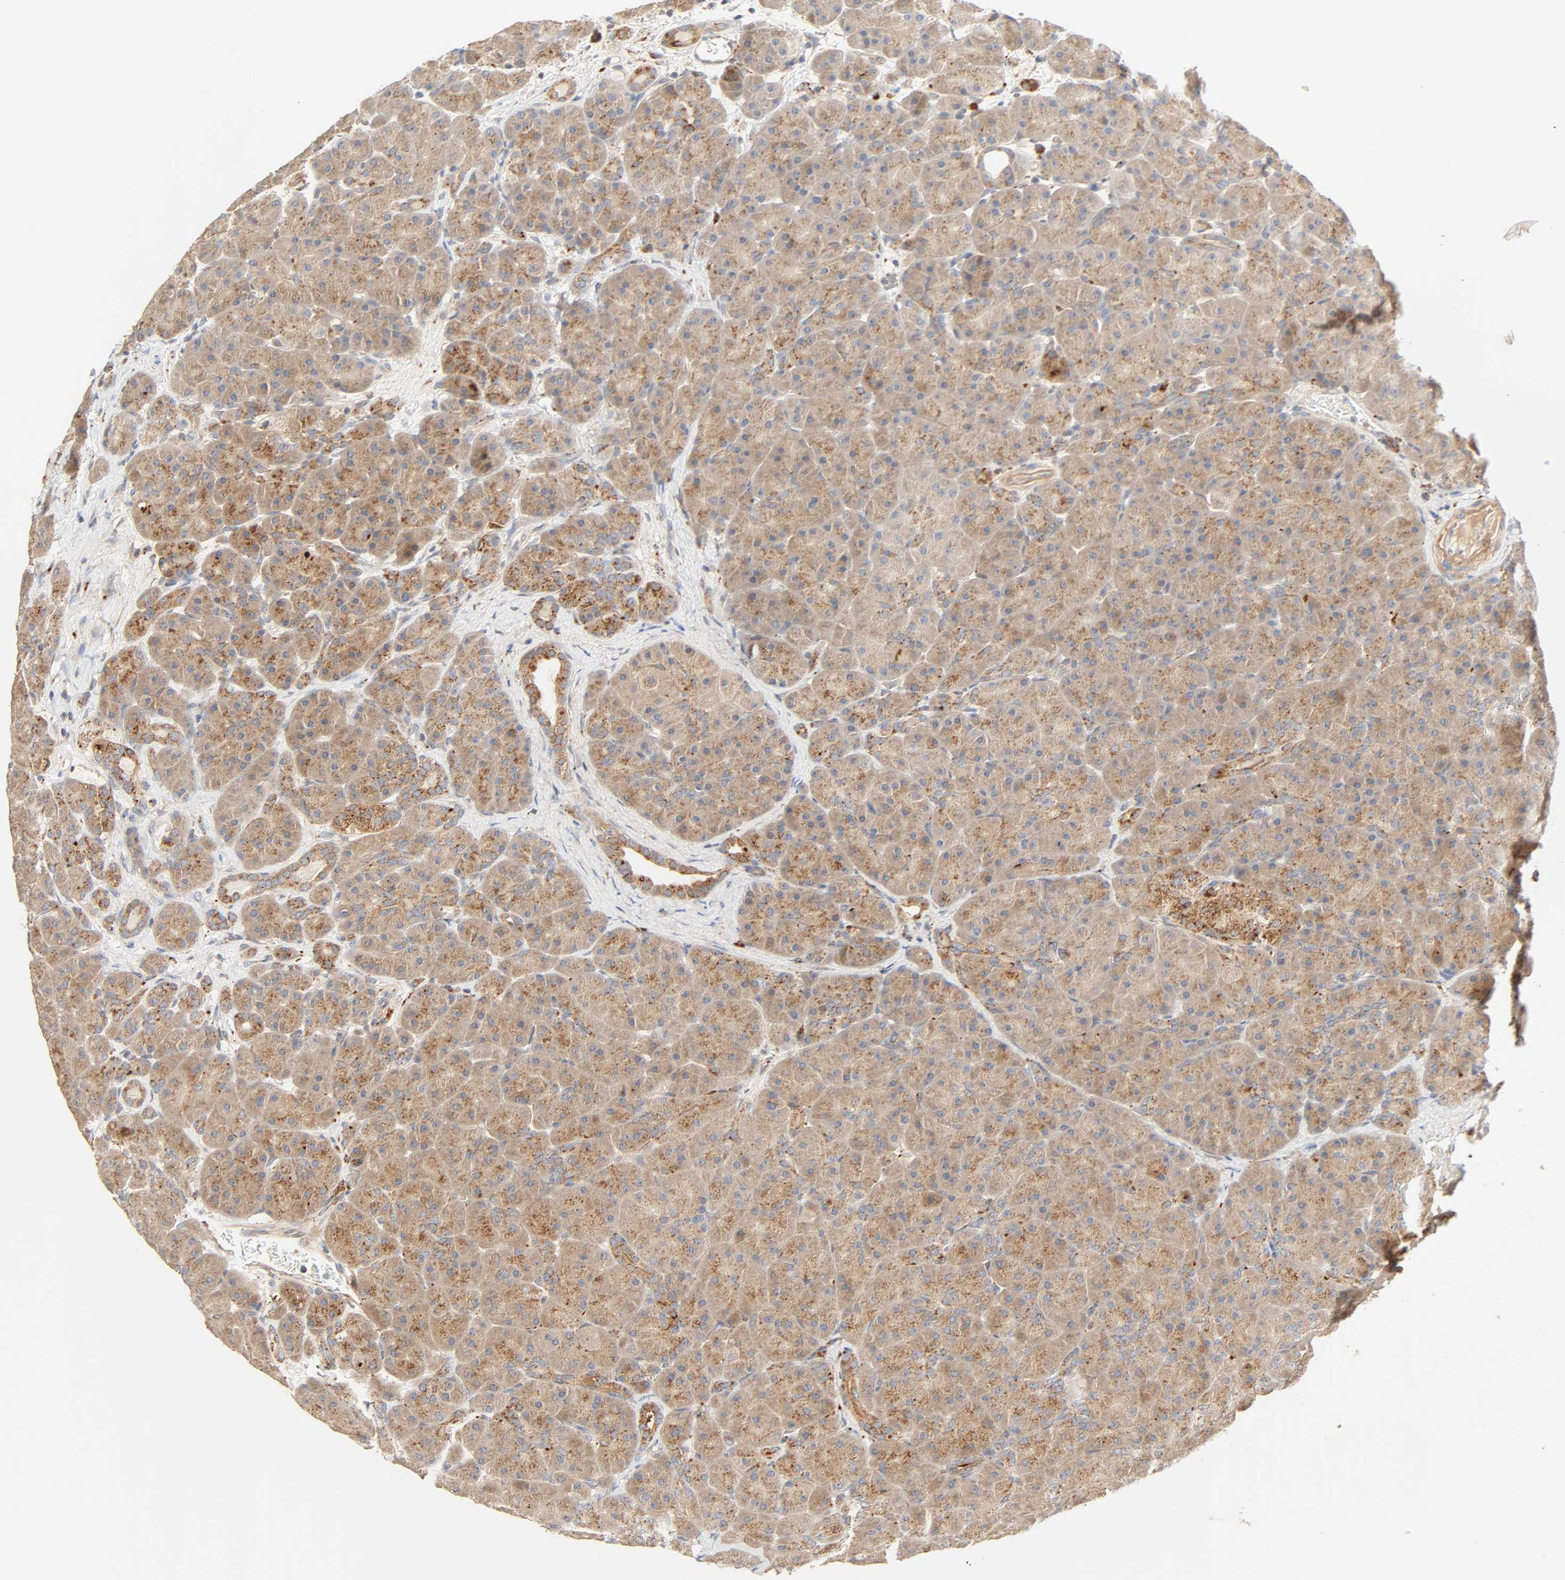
{"staining": {"intensity": "moderate", "quantity": ">75%", "location": "cytoplasmic/membranous"}, "tissue": "pancreas", "cell_type": "Exocrine glandular cells", "image_type": "normal", "snomed": [{"axis": "morphology", "description": "Normal tissue, NOS"}, {"axis": "topography", "description": "Pancreas"}], "caption": "The immunohistochemical stain labels moderate cytoplasmic/membranous staining in exocrine glandular cells of benign pancreas. (Brightfield microscopy of DAB IHC at high magnification).", "gene": "MAPK6", "patient": {"sex": "male", "age": 66}}